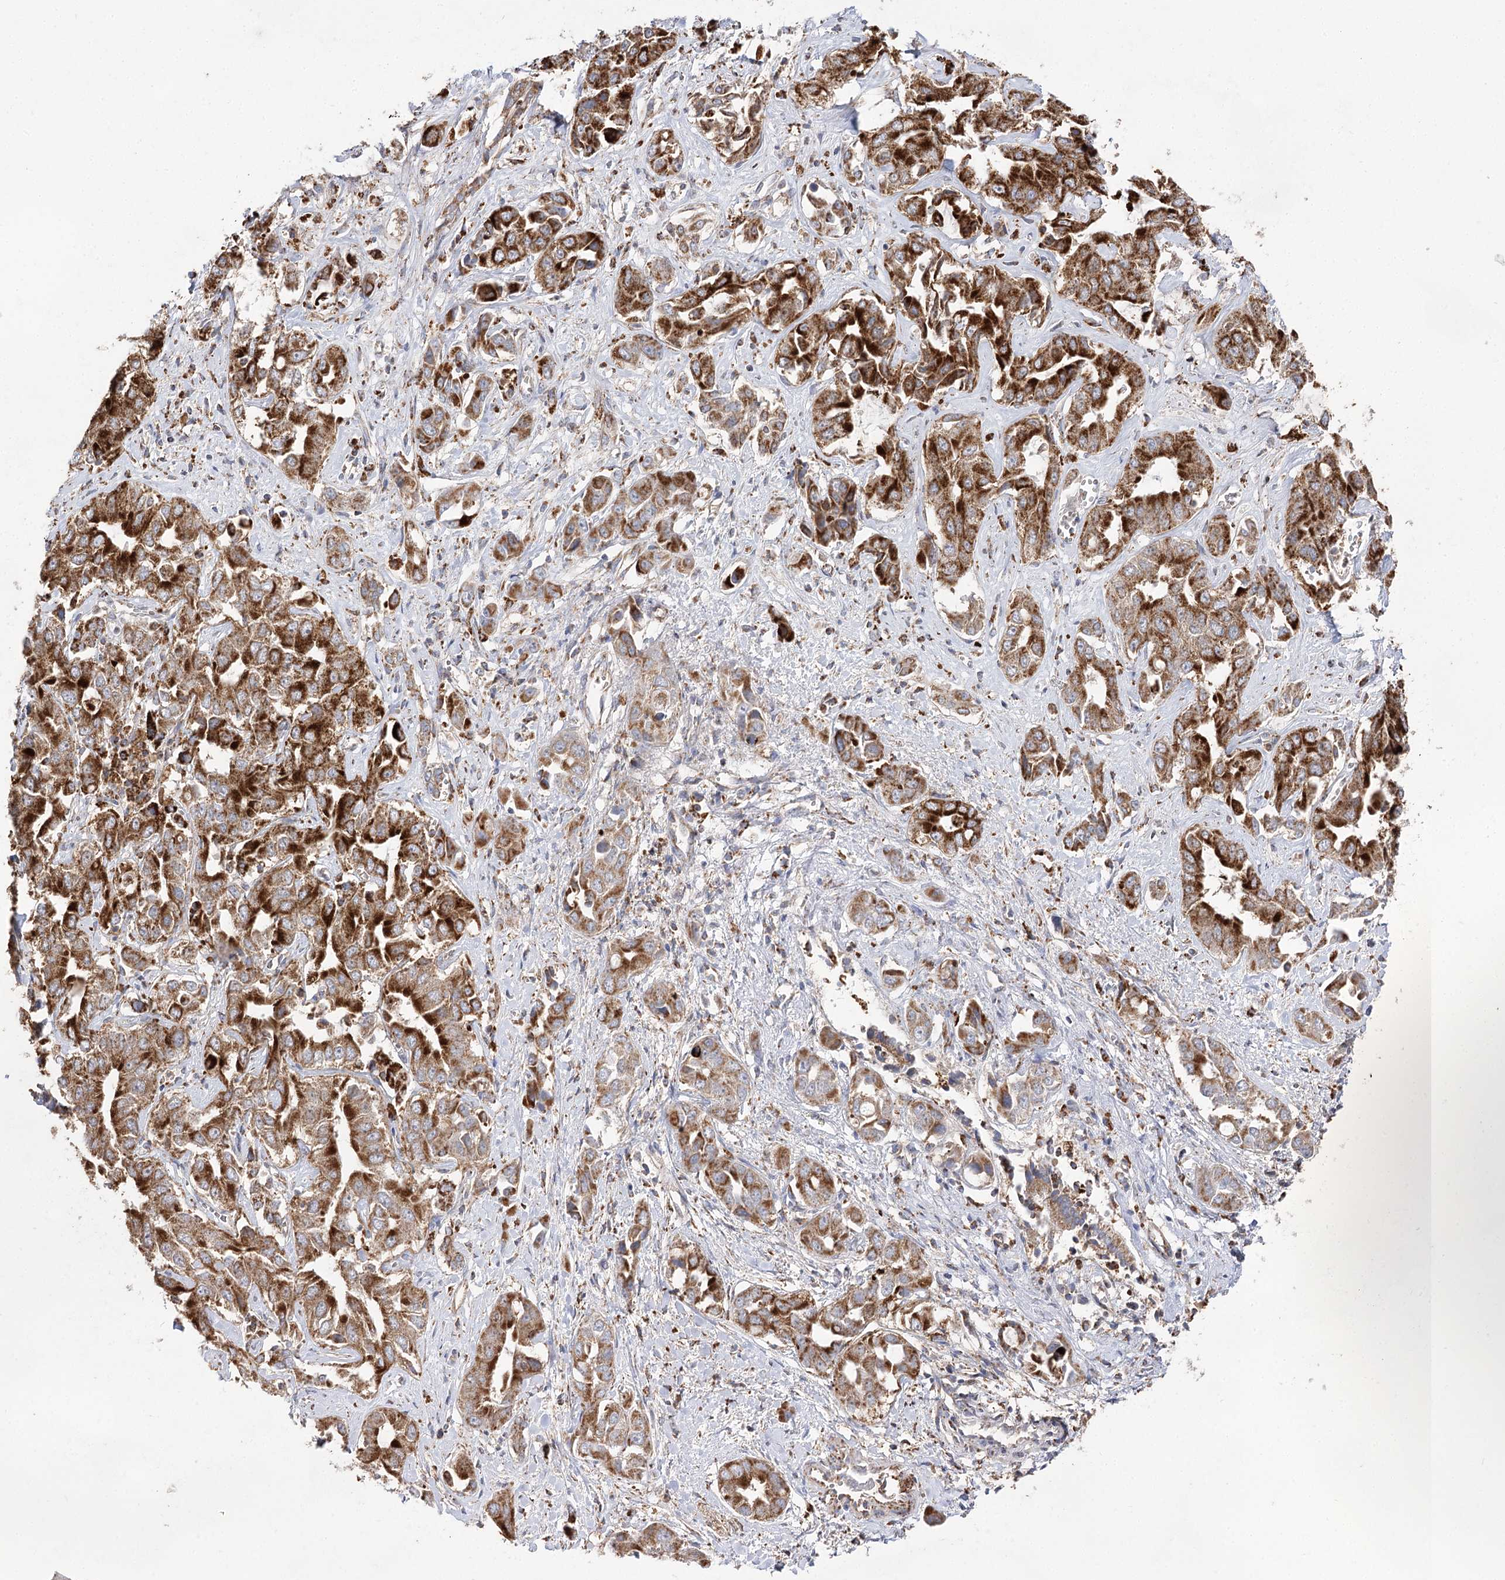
{"staining": {"intensity": "strong", "quantity": ">75%", "location": "cytoplasmic/membranous"}, "tissue": "liver cancer", "cell_type": "Tumor cells", "image_type": "cancer", "snomed": [{"axis": "morphology", "description": "Cholangiocarcinoma"}, {"axis": "topography", "description": "Liver"}], "caption": "About >75% of tumor cells in liver cholangiocarcinoma display strong cytoplasmic/membranous protein expression as visualized by brown immunohistochemical staining.", "gene": "NADK2", "patient": {"sex": "female", "age": 52}}